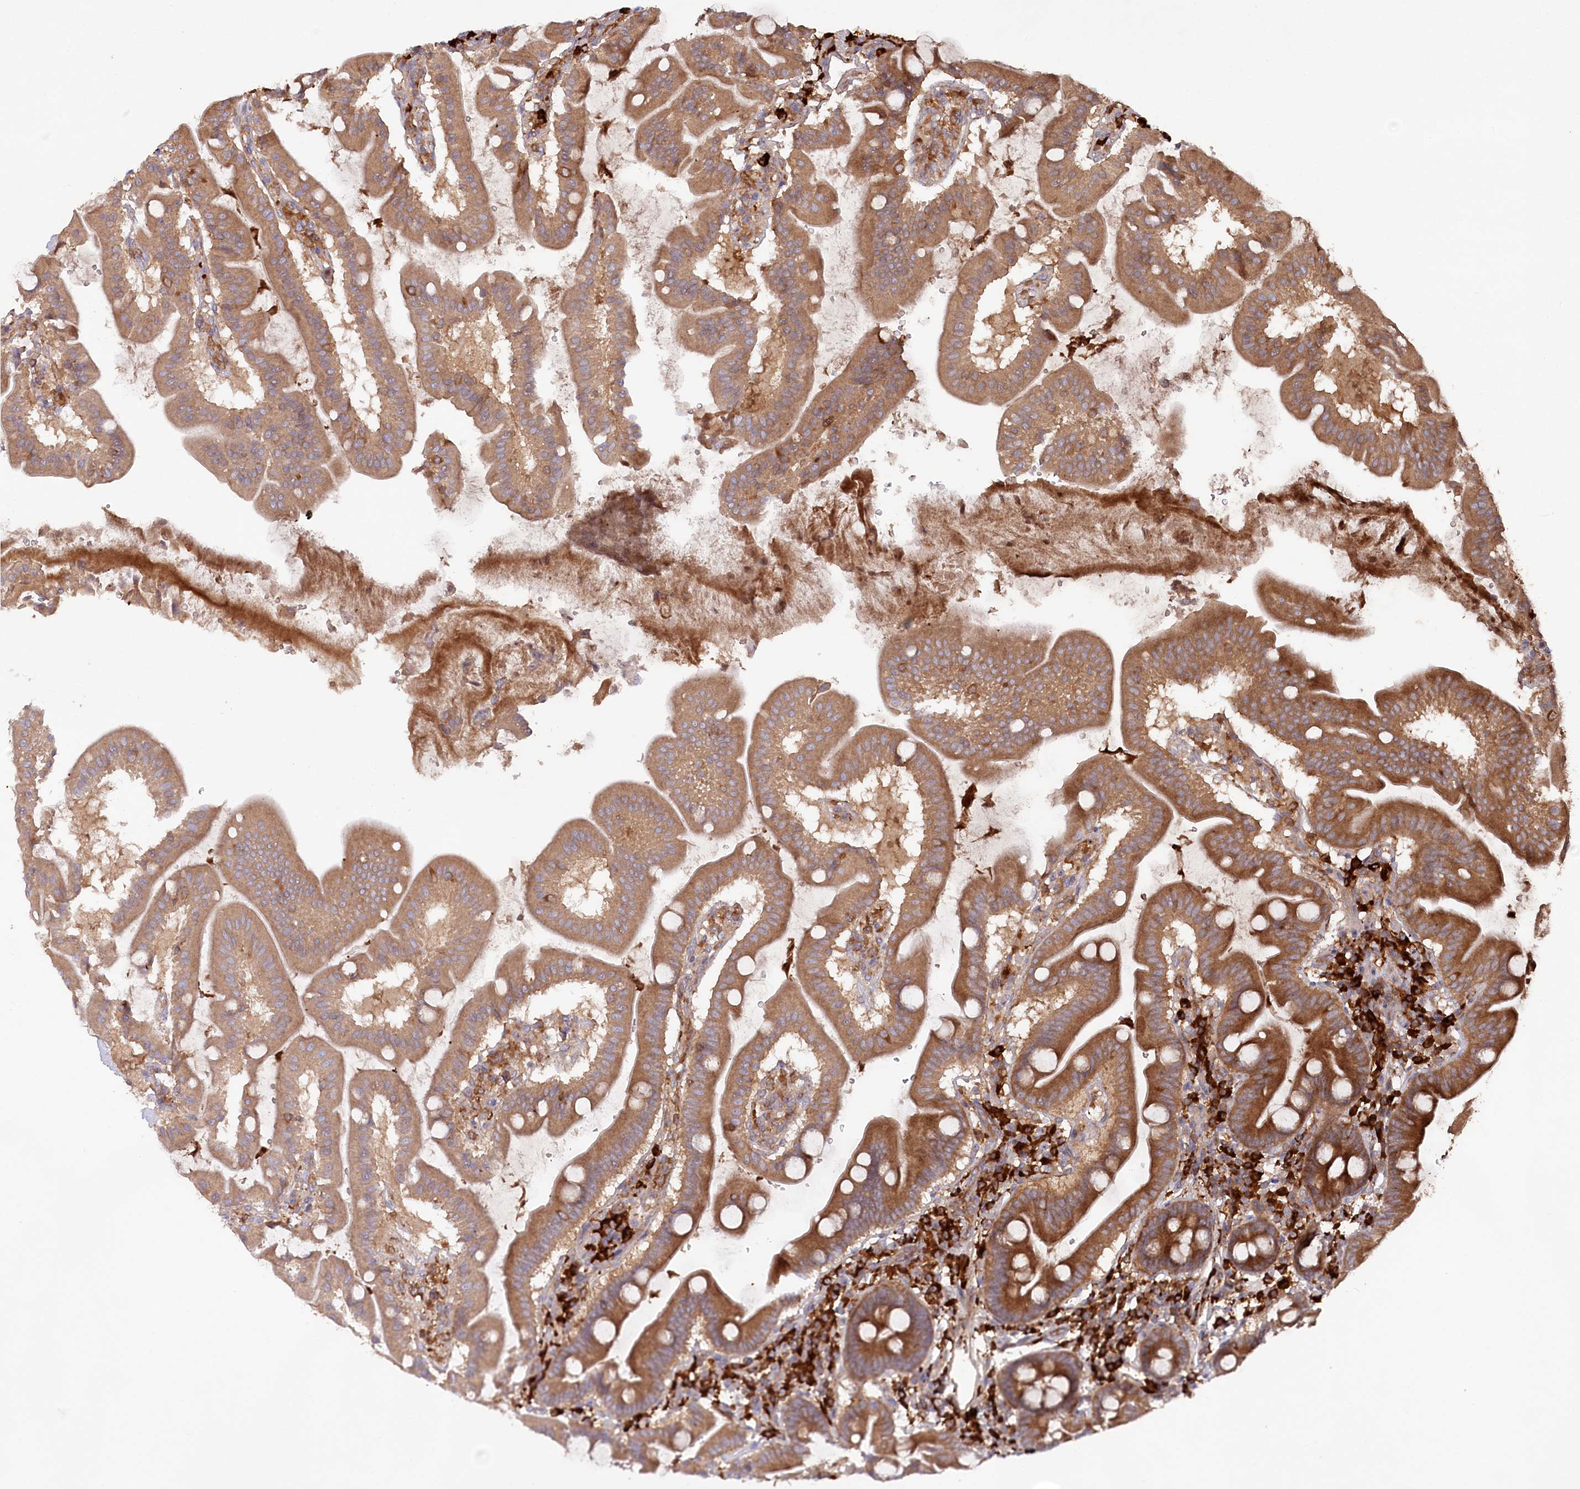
{"staining": {"intensity": "strong", "quantity": ">75%", "location": "cytoplasmic/membranous"}, "tissue": "duodenum", "cell_type": "Glandular cells", "image_type": "normal", "snomed": [{"axis": "morphology", "description": "Normal tissue, NOS"}, {"axis": "morphology", "description": "Adenocarcinoma, NOS"}, {"axis": "topography", "description": "Pancreas"}, {"axis": "topography", "description": "Duodenum"}], "caption": "A high amount of strong cytoplasmic/membranous staining is seen in about >75% of glandular cells in normal duodenum. (DAB (3,3'-diaminobenzidine) IHC with brightfield microscopy, high magnification).", "gene": "PPP1R21", "patient": {"sex": "male", "age": 50}}